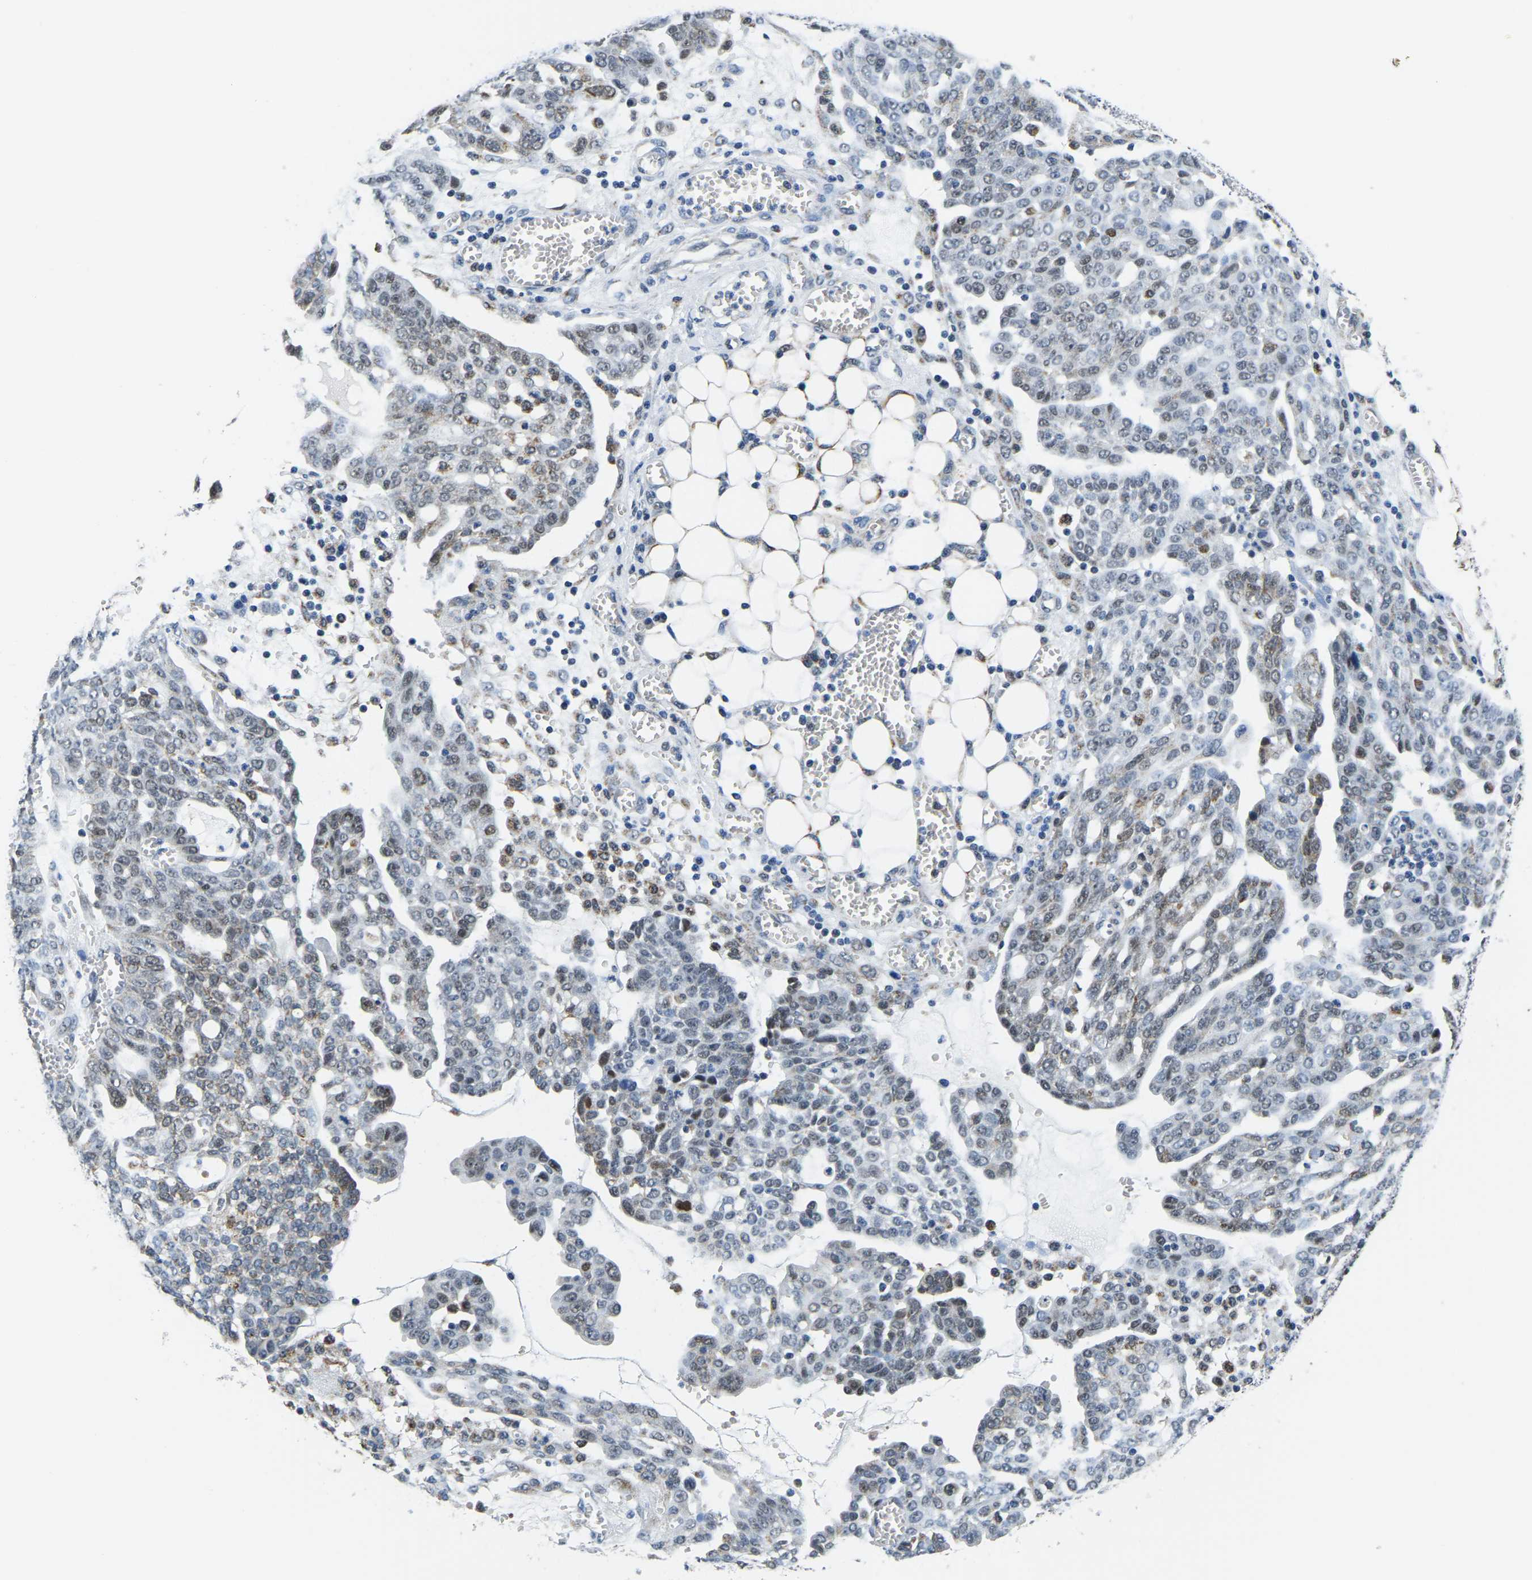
{"staining": {"intensity": "weak", "quantity": "<25%", "location": "nuclear"}, "tissue": "ovarian cancer", "cell_type": "Tumor cells", "image_type": "cancer", "snomed": [{"axis": "morphology", "description": "Cystadenocarcinoma, serous, NOS"}, {"axis": "topography", "description": "Soft tissue"}, {"axis": "topography", "description": "Ovary"}], "caption": "Immunohistochemical staining of serous cystadenocarcinoma (ovarian) displays no significant positivity in tumor cells. (Brightfield microscopy of DAB immunohistochemistry at high magnification).", "gene": "BNIP3L", "patient": {"sex": "female", "age": 57}}